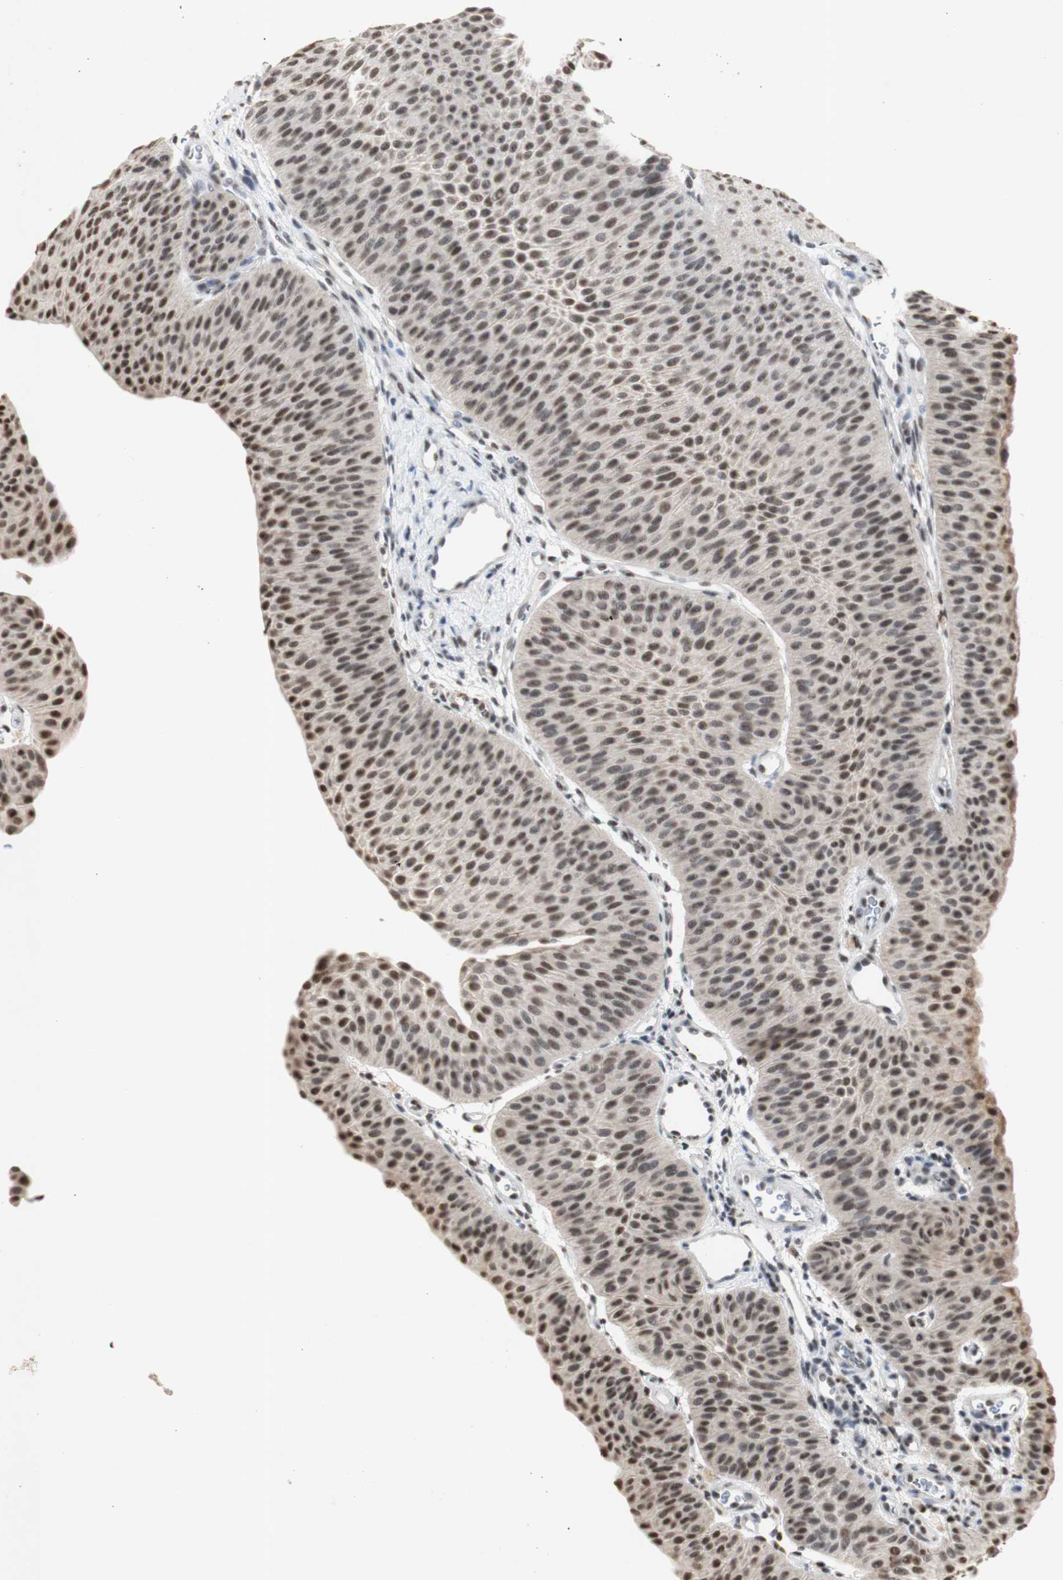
{"staining": {"intensity": "strong", "quantity": ">75%", "location": "nuclear"}, "tissue": "urothelial cancer", "cell_type": "Tumor cells", "image_type": "cancer", "snomed": [{"axis": "morphology", "description": "Urothelial carcinoma, Low grade"}, {"axis": "topography", "description": "Urinary bladder"}], "caption": "Immunohistochemical staining of human low-grade urothelial carcinoma displays high levels of strong nuclear protein staining in approximately >75% of tumor cells. (DAB IHC with brightfield microscopy, high magnification).", "gene": "SNRPB", "patient": {"sex": "female", "age": 60}}